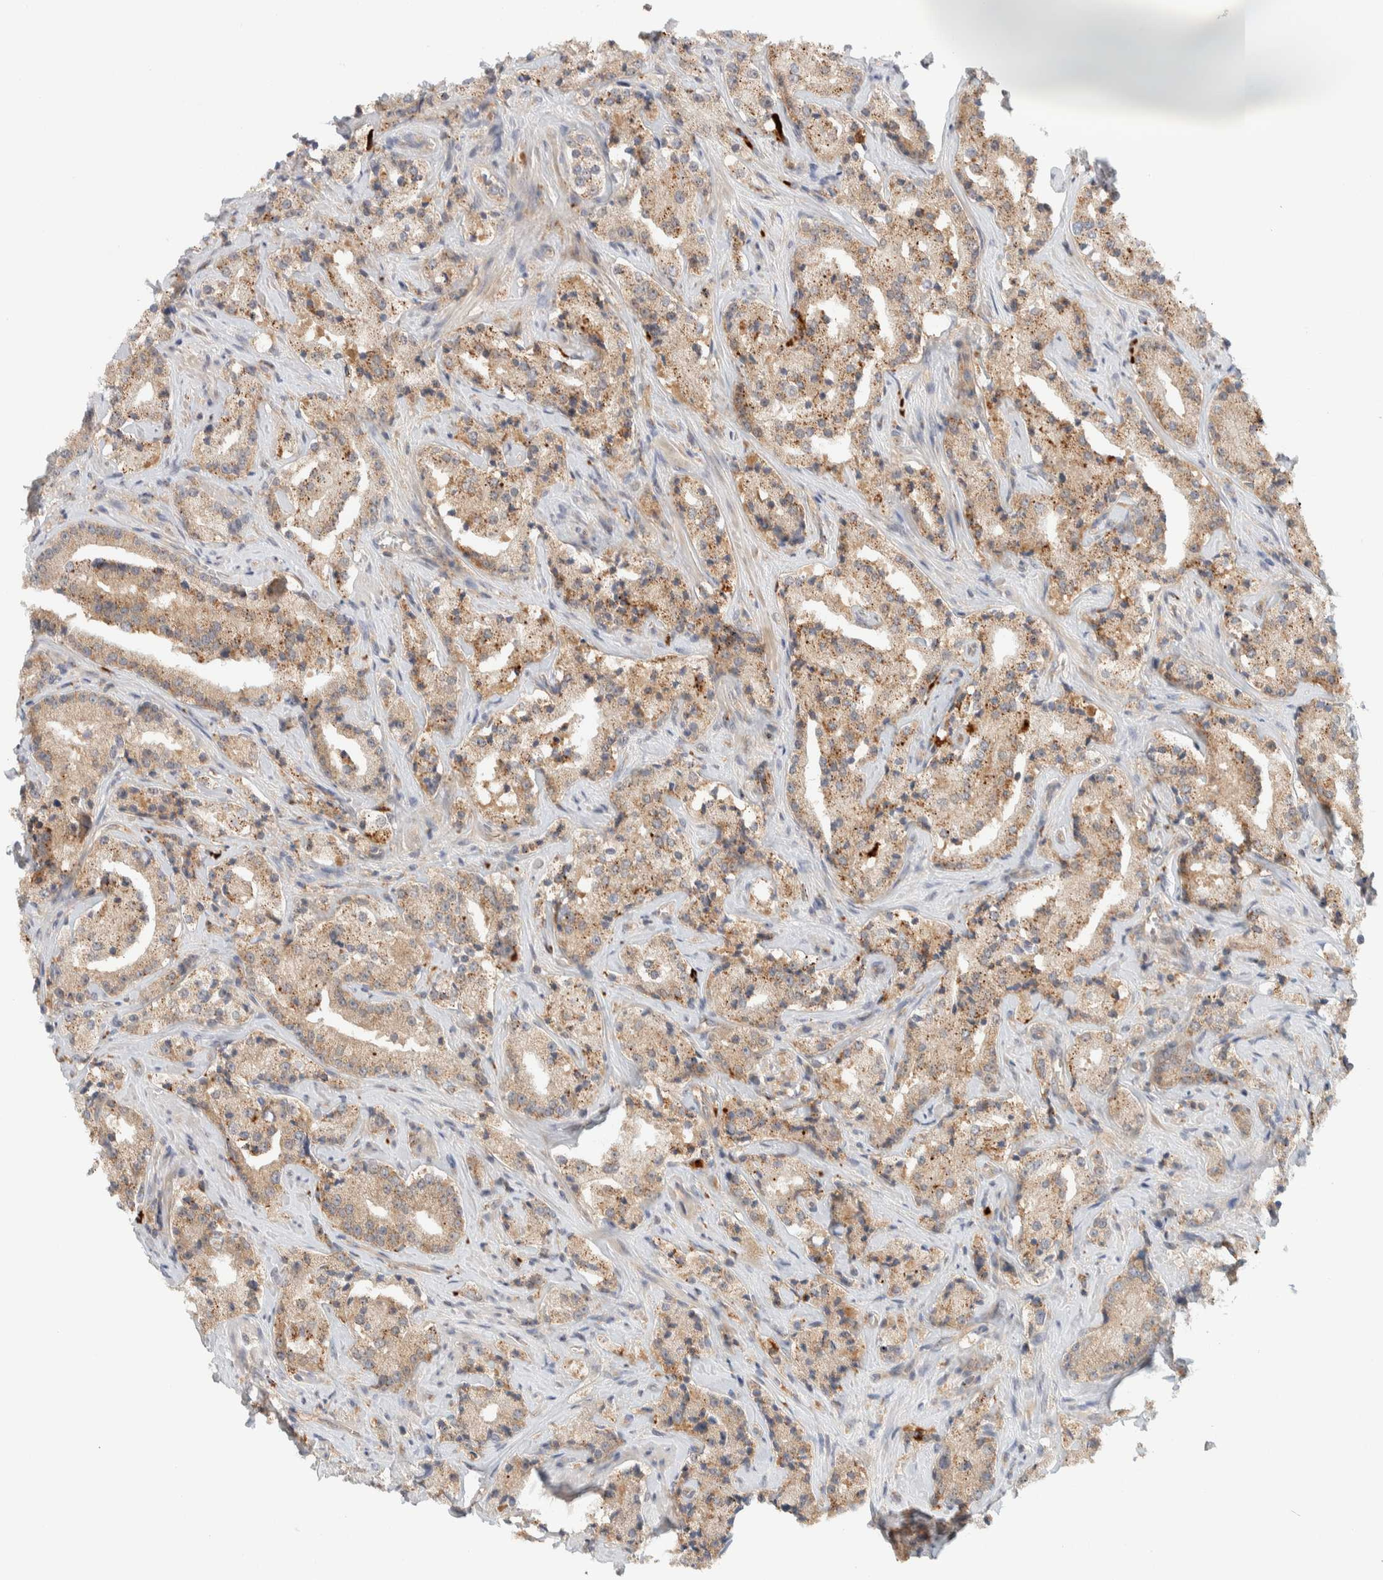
{"staining": {"intensity": "moderate", "quantity": ">75%", "location": "cytoplasmic/membranous"}, "tissue": "prostate cancer", "cell_type": "Tumor cells", "image_type": "cancer", "snomed": [{"axis": "morphology", "description": "Adenocarcinoma, High grade"}, {"axis": "topography", "description": "Prostate"}], "caption": "Tumor cells display medium levels of moderate cytoplasmic/membranous expression in approximately >75% of cells in prostate cancer (high-grade adenocarcinoma).", "gene": "GCLM", "patient": {"sex": "male", "age": 63}}